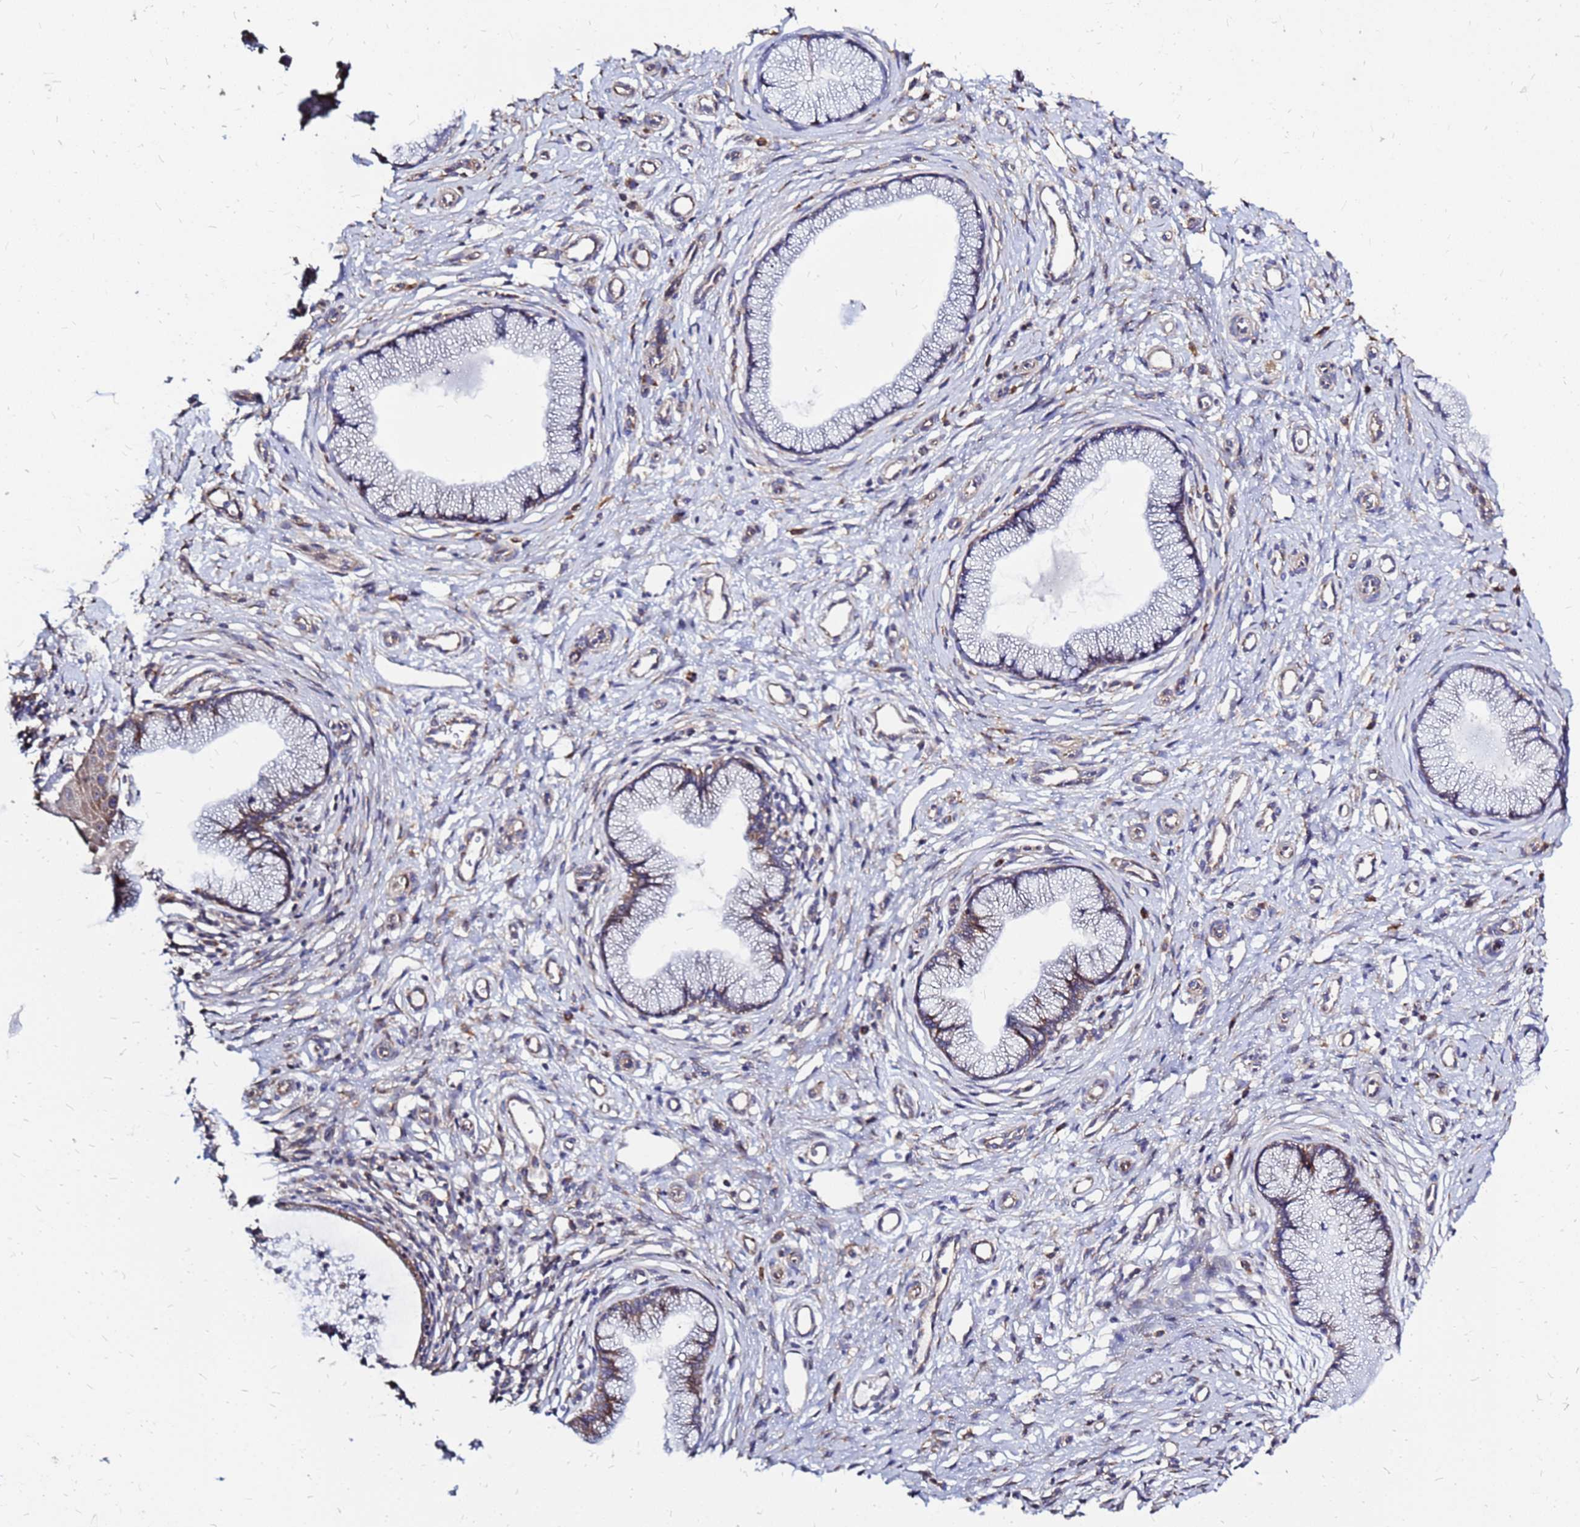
{"staining": {"intensity": "moderate", "quantity": "25%-75%", "location": "cytoplasmic/membranous"}, "tissue": "cervix", "cell_type": "Glandular cells", "image_type": "normal", "snomed": [{"axis": "morphology", "description": "Normal tissue, NOS"}, {"axis": "topography", "description": "Cervix"}], "caption": "Unremarkable cervix displays moderate cytoplasmic/membranous positivity in approximately 25%-75% of glandular cells, visualized by immunohistochemistry.", "gene": "MOB2", "patient": {"sex": "female", "age": 36}}